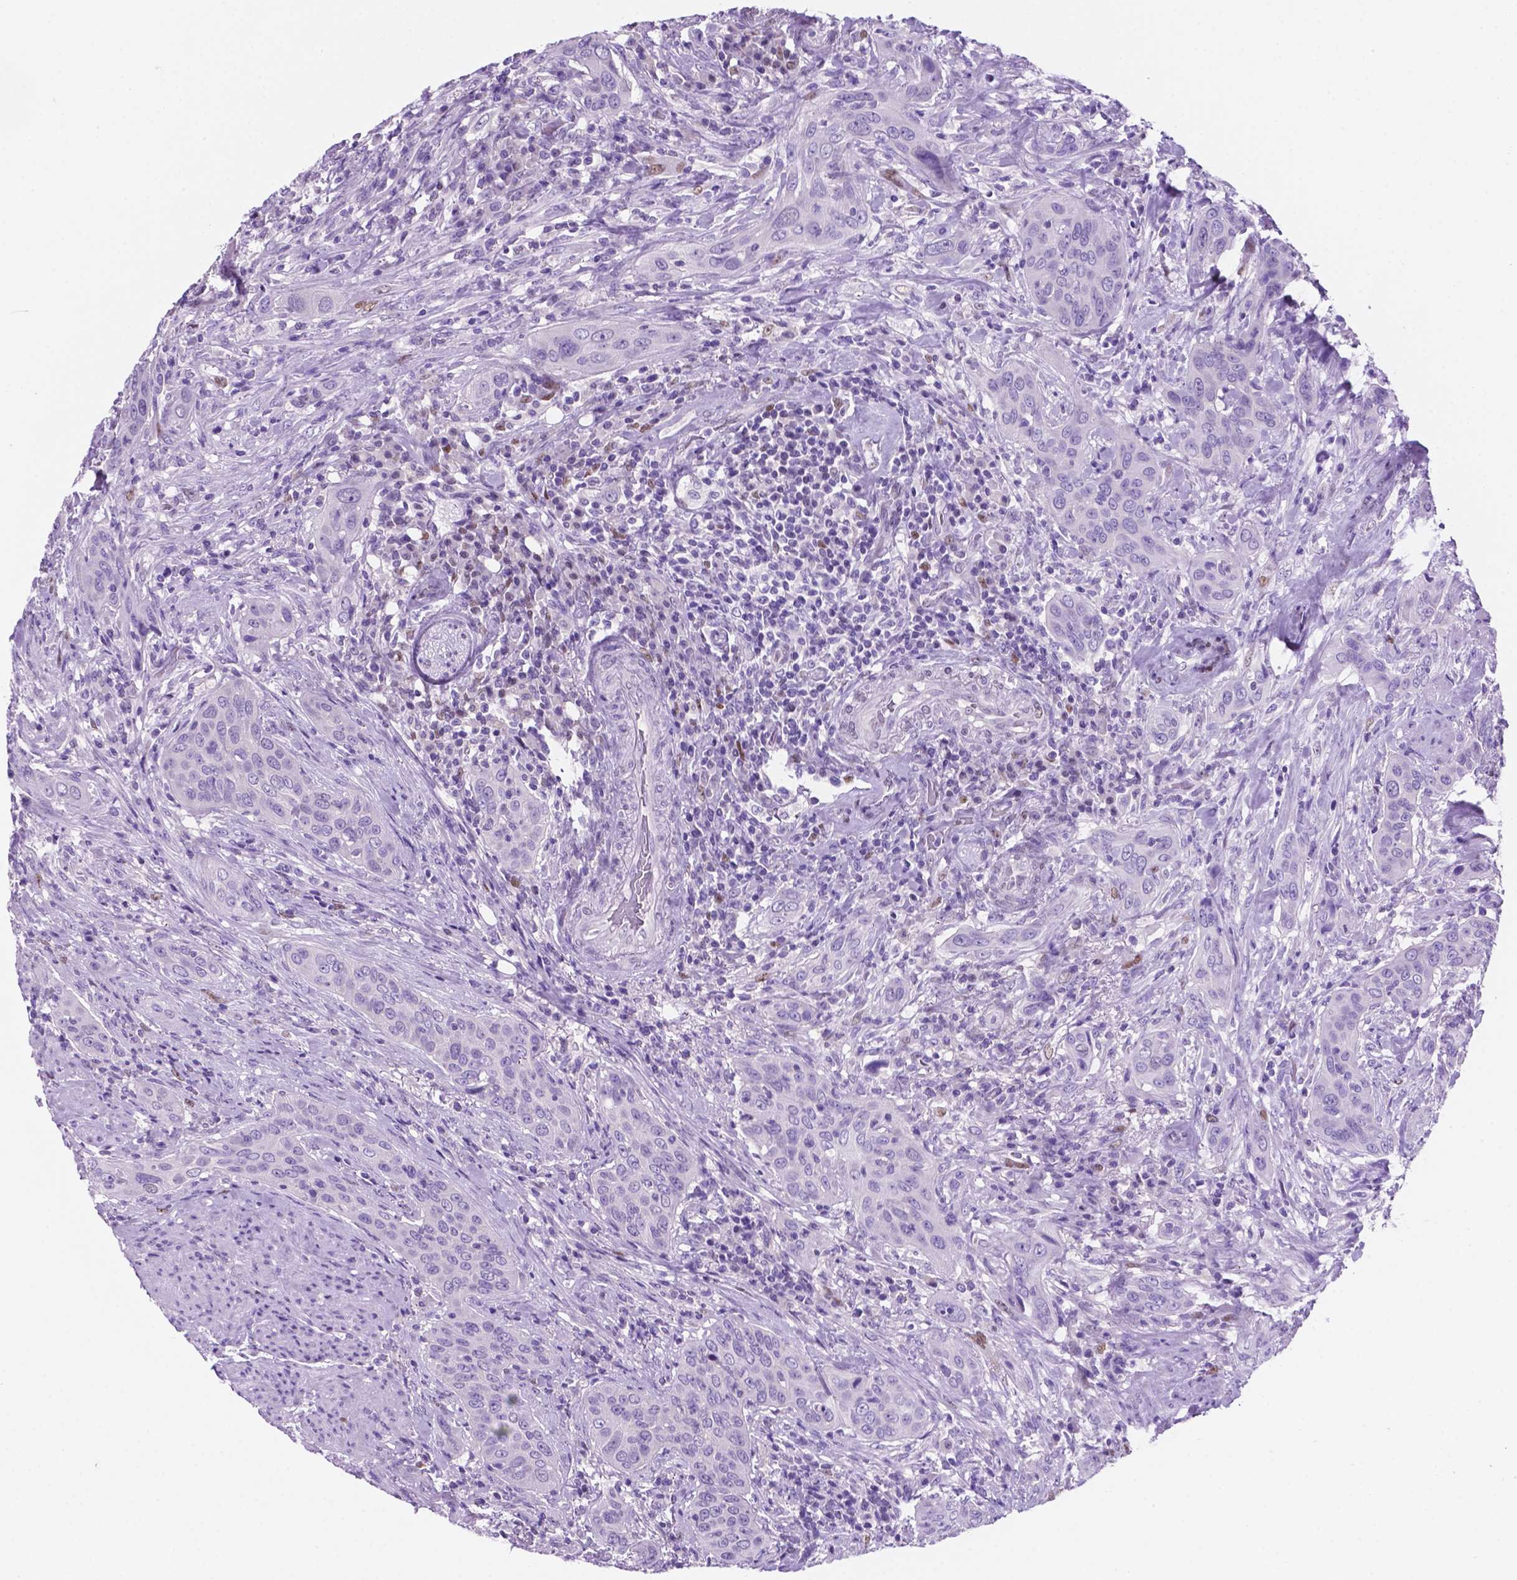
{"staining": {"intensity": "negative", "quantity": "none", "location": "none"}, "tissue": "urothelial cancer", "cell_type": "Tumor cells", "image_type": "cancer", "snomed": [{"axis": "morphology", "description": "Urothelial carcinoma, High grade"}, {"axis": "topography", "description": "Urinary bladder"}], "caption": "This histopathology image is of urothelial cancer stained with IHC to label a protein in brown with the nuclei are counter-stained blue. There is no expression in tumor cells.", "gene": "TMEM210", "patient": {"sex": "male", "age": 82}}